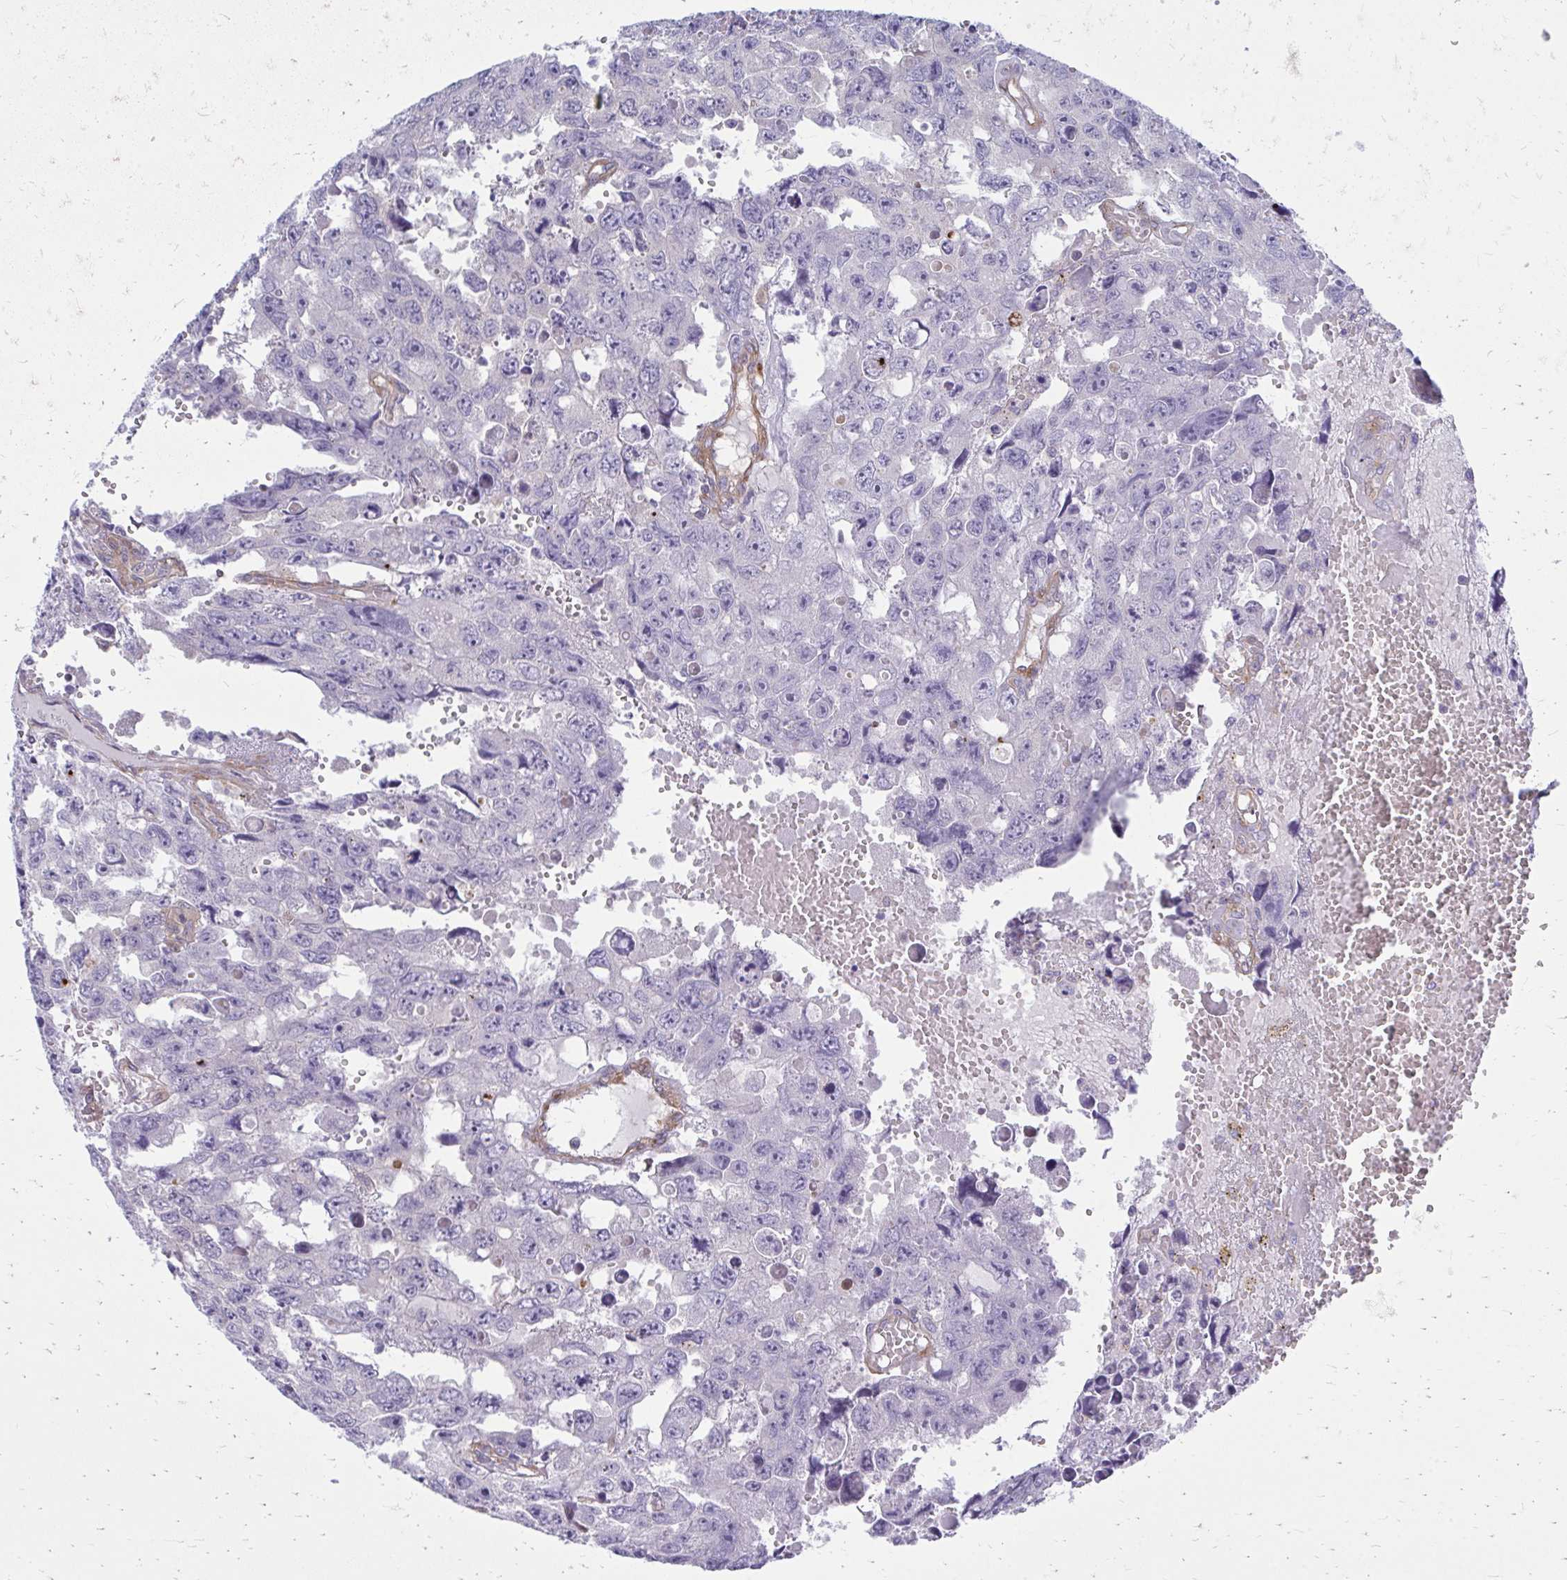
{"staining": {"intensity": "negative", "quantity": "none", "location": "none"}, "tissue": "testis cancer", "cell_type": "Tumor cells", "image_type": "cancer", "snomed": [{"axis": "morphology", "description": "Seminoma, NOS"}, {"axis": "topography", "description": "Testis"}], "caption": "DAB immunohistochemical staining of human seminoma (testis) demonstrates no significant staining in tumor cells.", "gene": "ASAP1", "patient": {"sex": "male", "age": 26}}